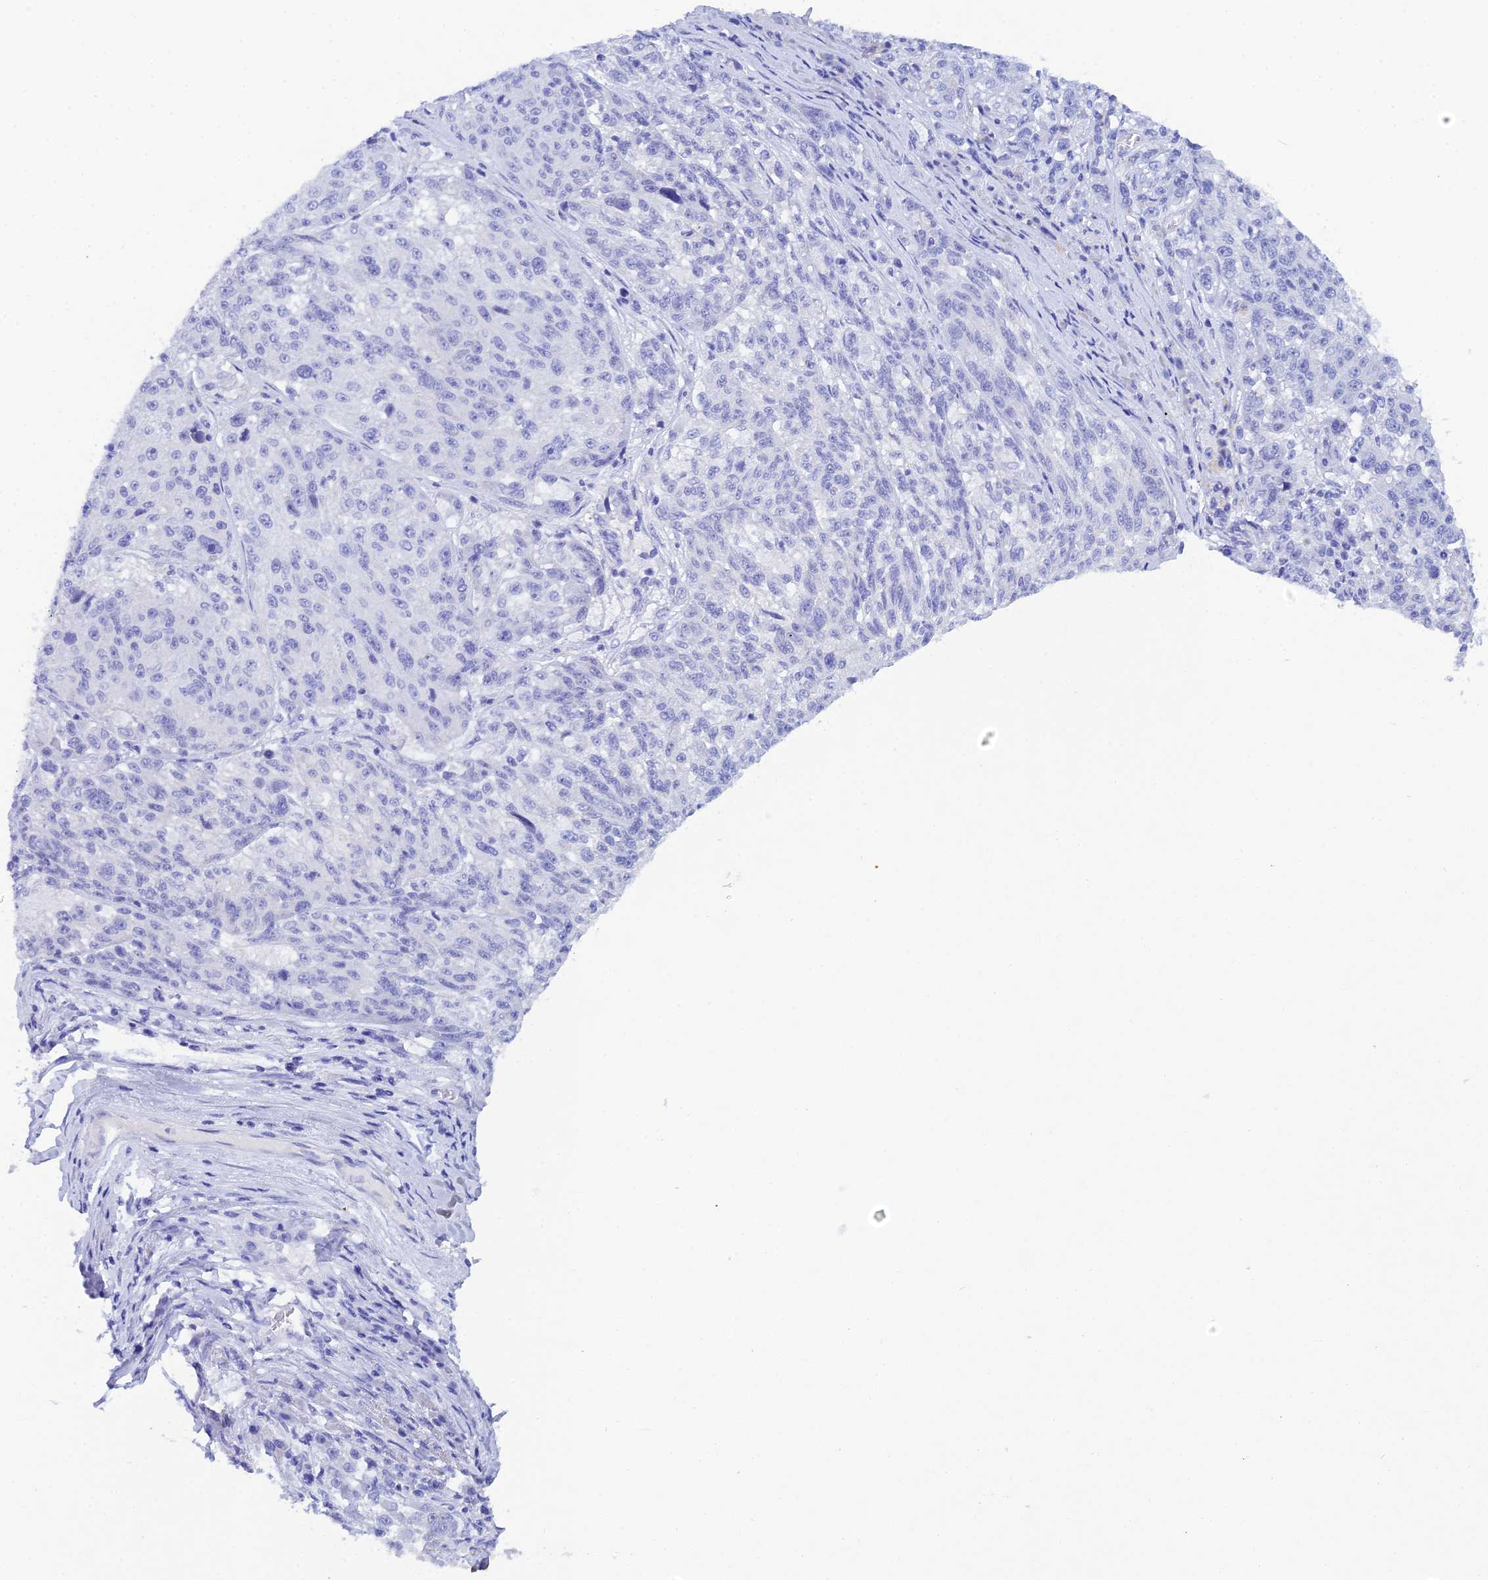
{"staining": {"intensity": "negative", "quantity": "none", "location": "none"}, "tissue": "melanoma", "cell_type": "Tumor cells", "image_type": "cancer", "snomed": [{"axis": "morphology", "description": "Malignant melanoma, NOS"}, {"axis": "topography", "description": "Skin"}], "caption": "An image of human melanoma is negative for staining in tumor cells.", "gene": "REG1A", "patient": {"sex": "male", "age": 53}}